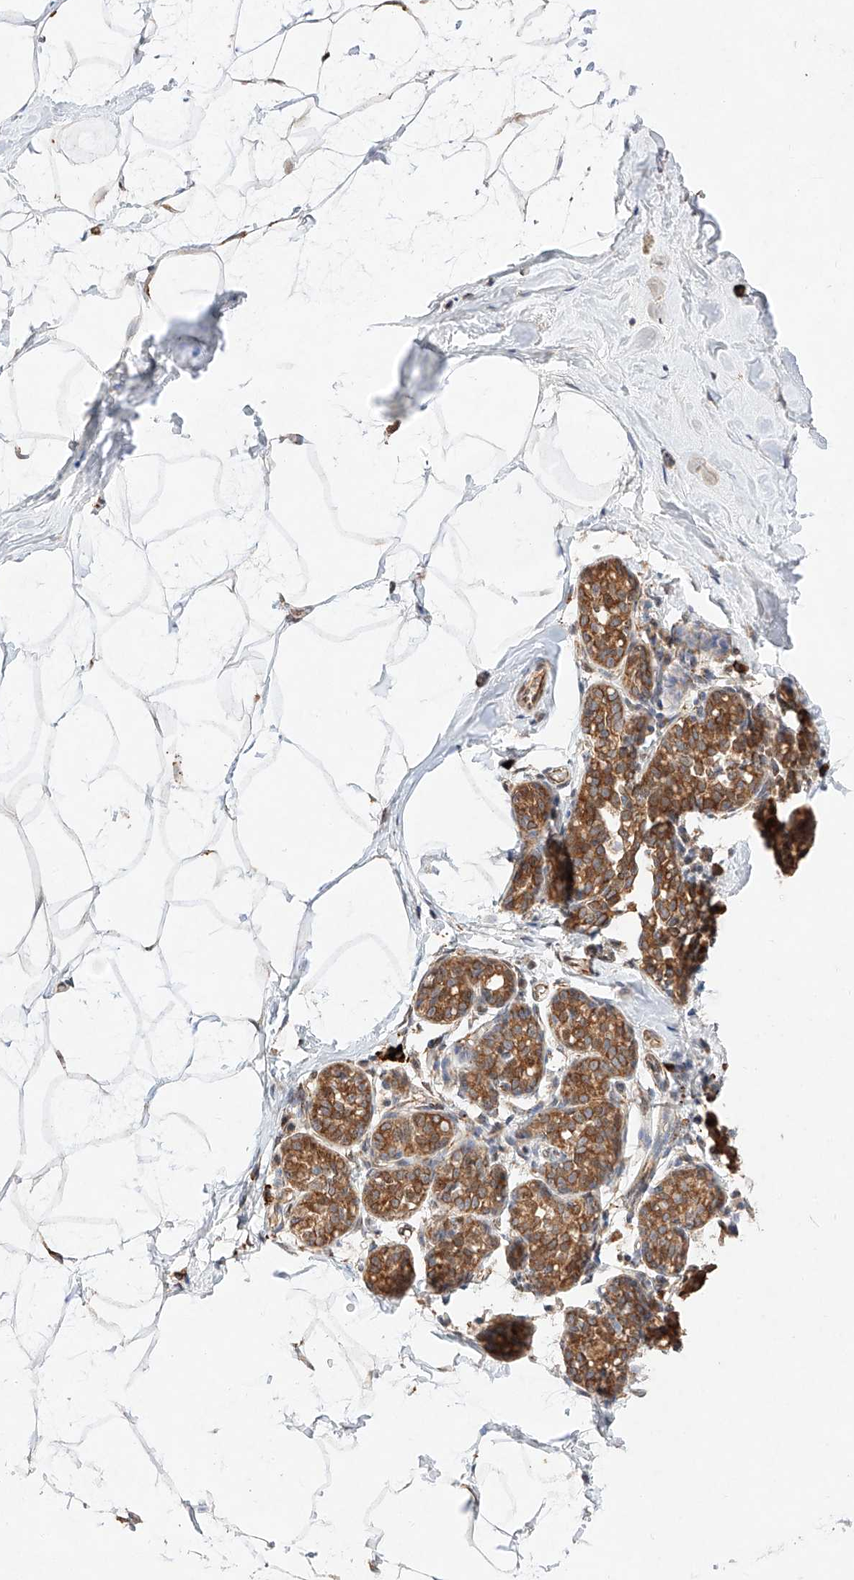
{"staining": {"intensity": "negative", "quantity": "none", "location": "none"}, "tissue": "breast", "cell_type": "Adipocytes", "image_type": "normal", "snomed": [{"axis": "morphology", "description": "Normal tissue, NOS"}, {"axis": "morphology", "description": "Lobular carcinoma"}, {"axis": "topography", "description": "Breast"}], "caption": "An IHC photomicrograph of unremarkable breast is shown. There is no staining in adipocytes of breast.", "gene": "ATP9B", "patient": {"sex": "female", "age": 62}}